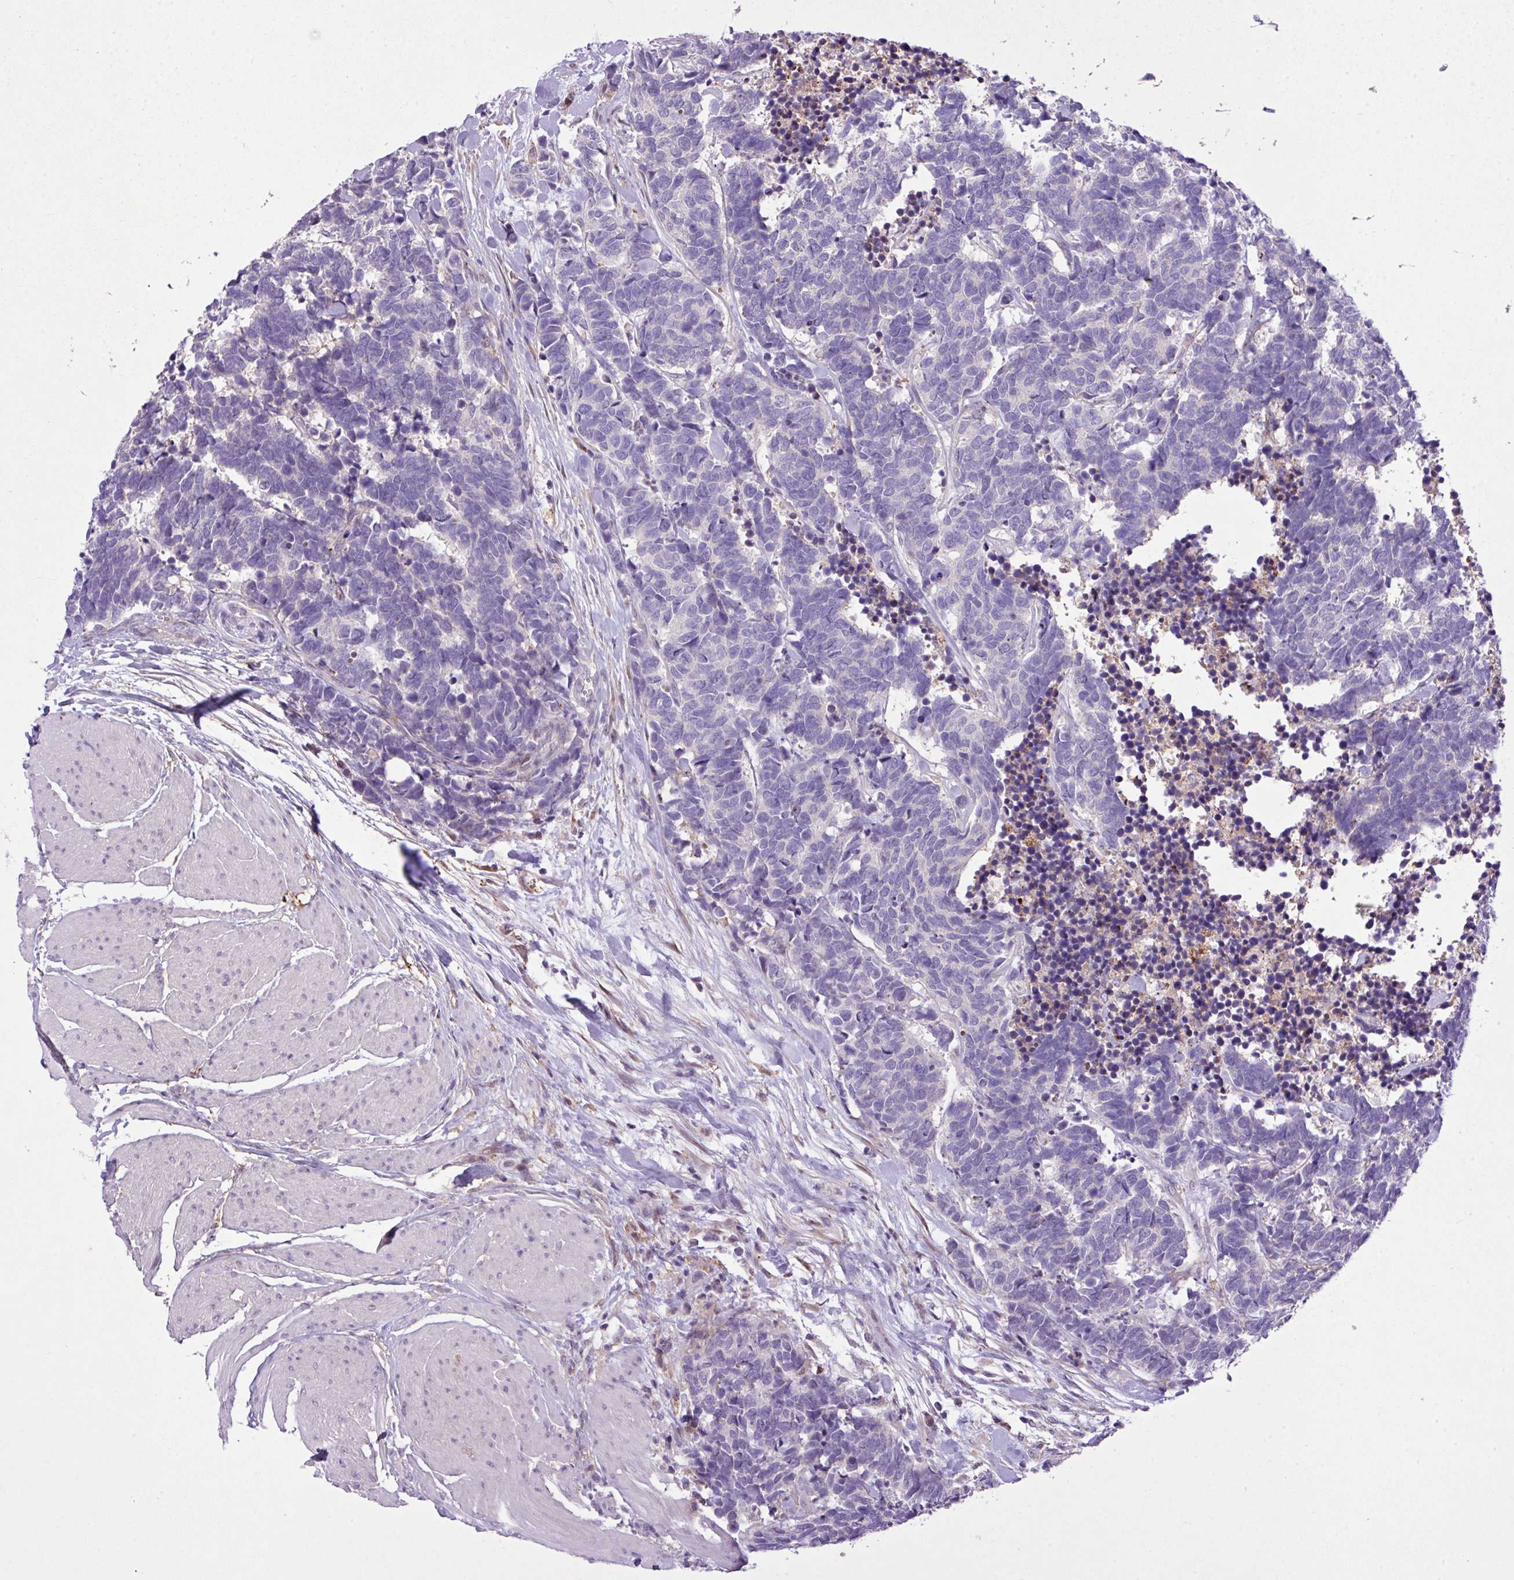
{"staining": {"intensity": "negative", "quantity": "none", "location": "none"}, "tissue": "carcinoid", "cell_type": "Tumor cells", "image_type": "cancer", "snomed": [{"axis": "morphology", "description": "Carcinoma, NOS"}, {"axis": "morphology", "description": "Carcinoid, malignant, NOS"}, {"axis": "topography", "description": "Urinary bladder"}], "caption": "Carcinoid stained for a protein using immunohistochemistry shows no positivity tumor cells.", "gene": "RPP25L", "patient": {"sex": "male", "age": 57}}